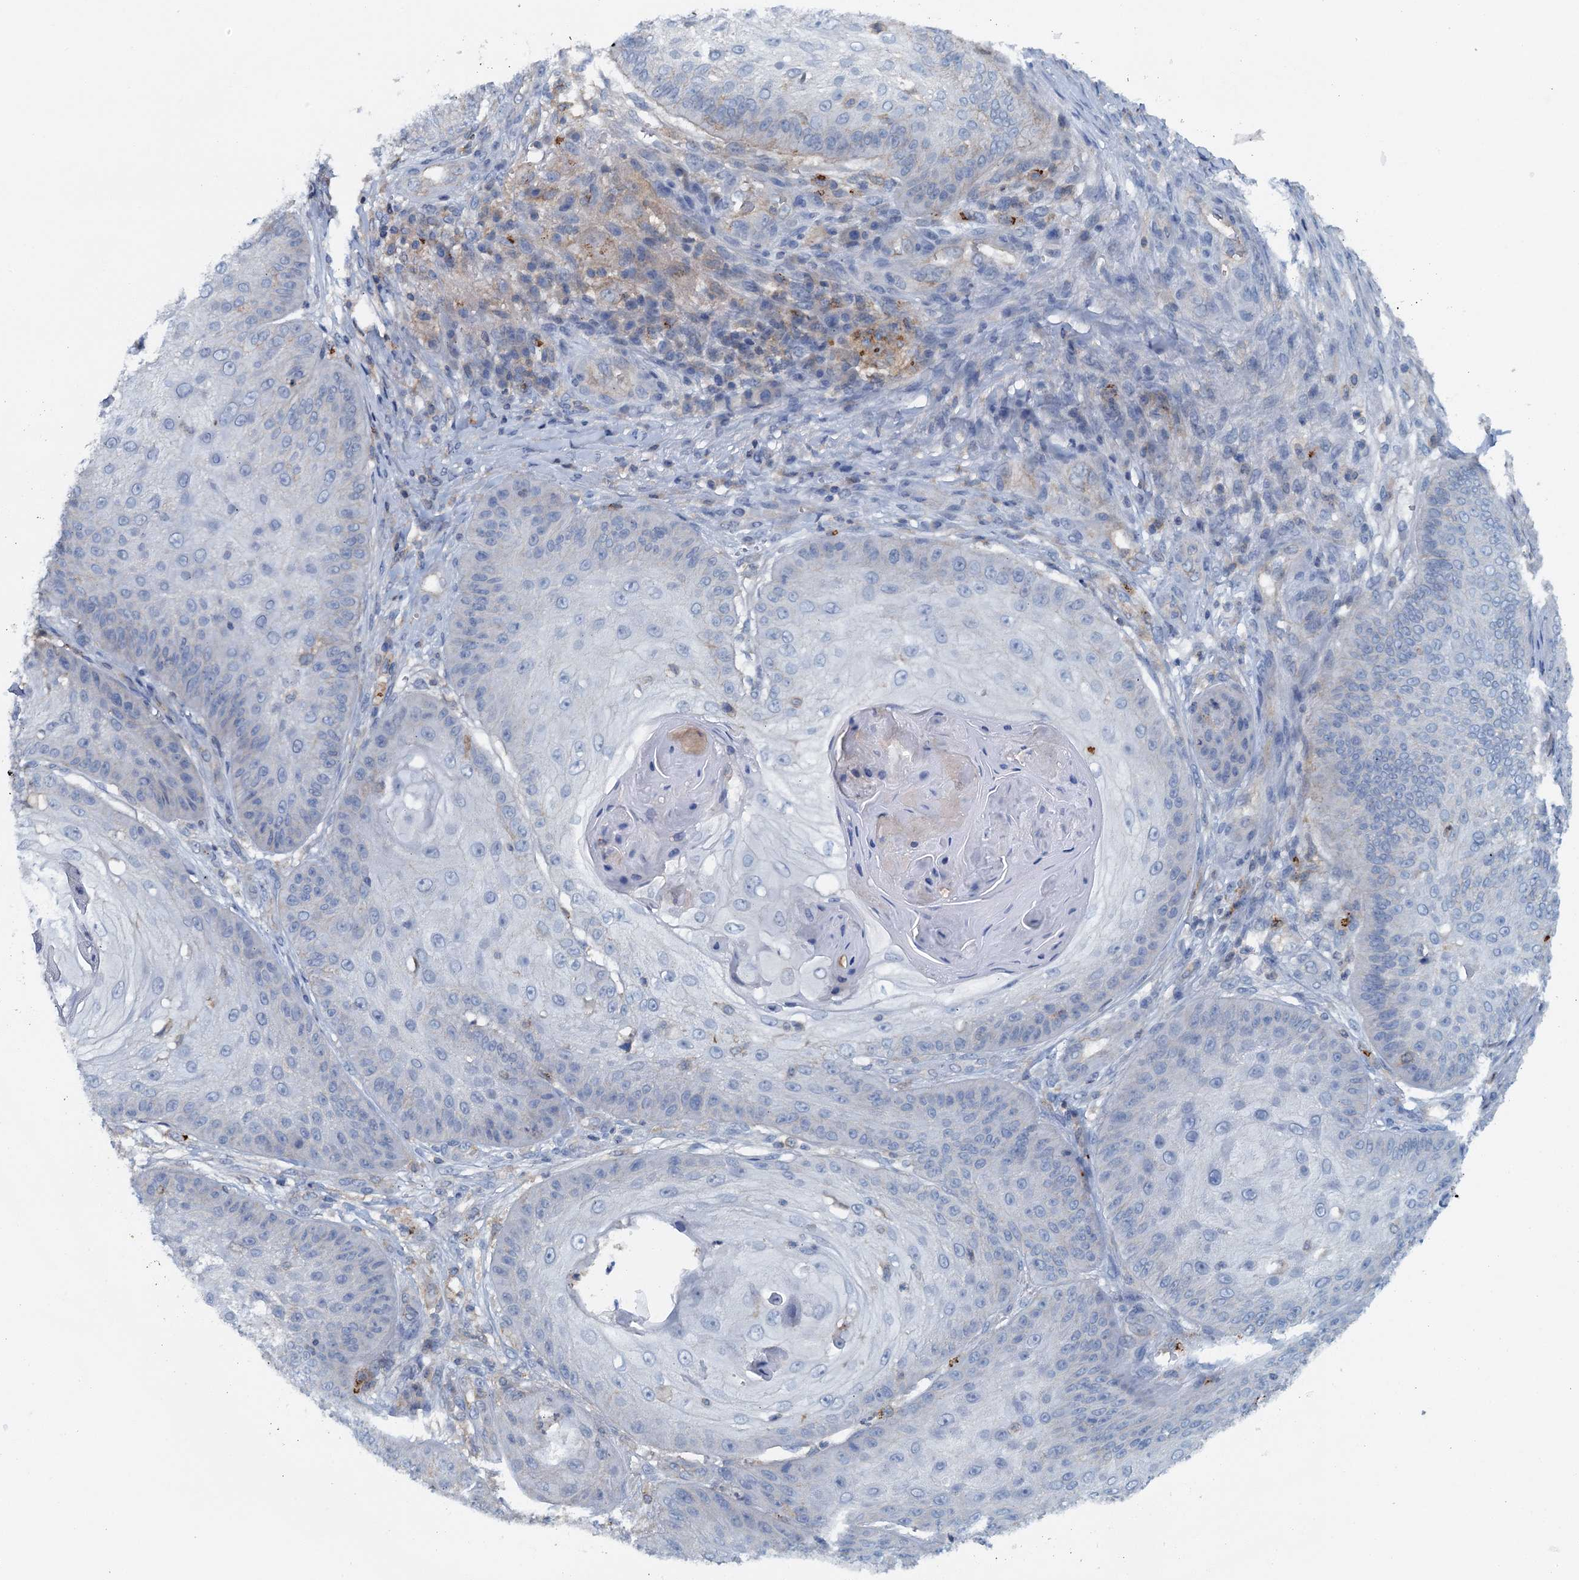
{"staining": {"intensity": "negative", "quantity": "none", "location": "none"}, "tissue": "skin cancer", "cell_type": "Tumor cells", "image_type": "cancer", "snomed": [{"axis": "morphology", "description": "Squamous cell carcinoma, NOS"}, {"axis": "topography", "description": "Skin"}], "caption": "High magnification brightfield microscopy of skin cancer (squamous cell carcinoma) stained with DAB (brown) and counterstained with hematoxylin (blue): tumor cells show no significant staining. (Stains: DAB IHC with hematoxylin counter stain, Microscopy: brightfield microscopy at high magnification).", "gene": "THAP10", "patient": {"sex": "male", "age": 70}}